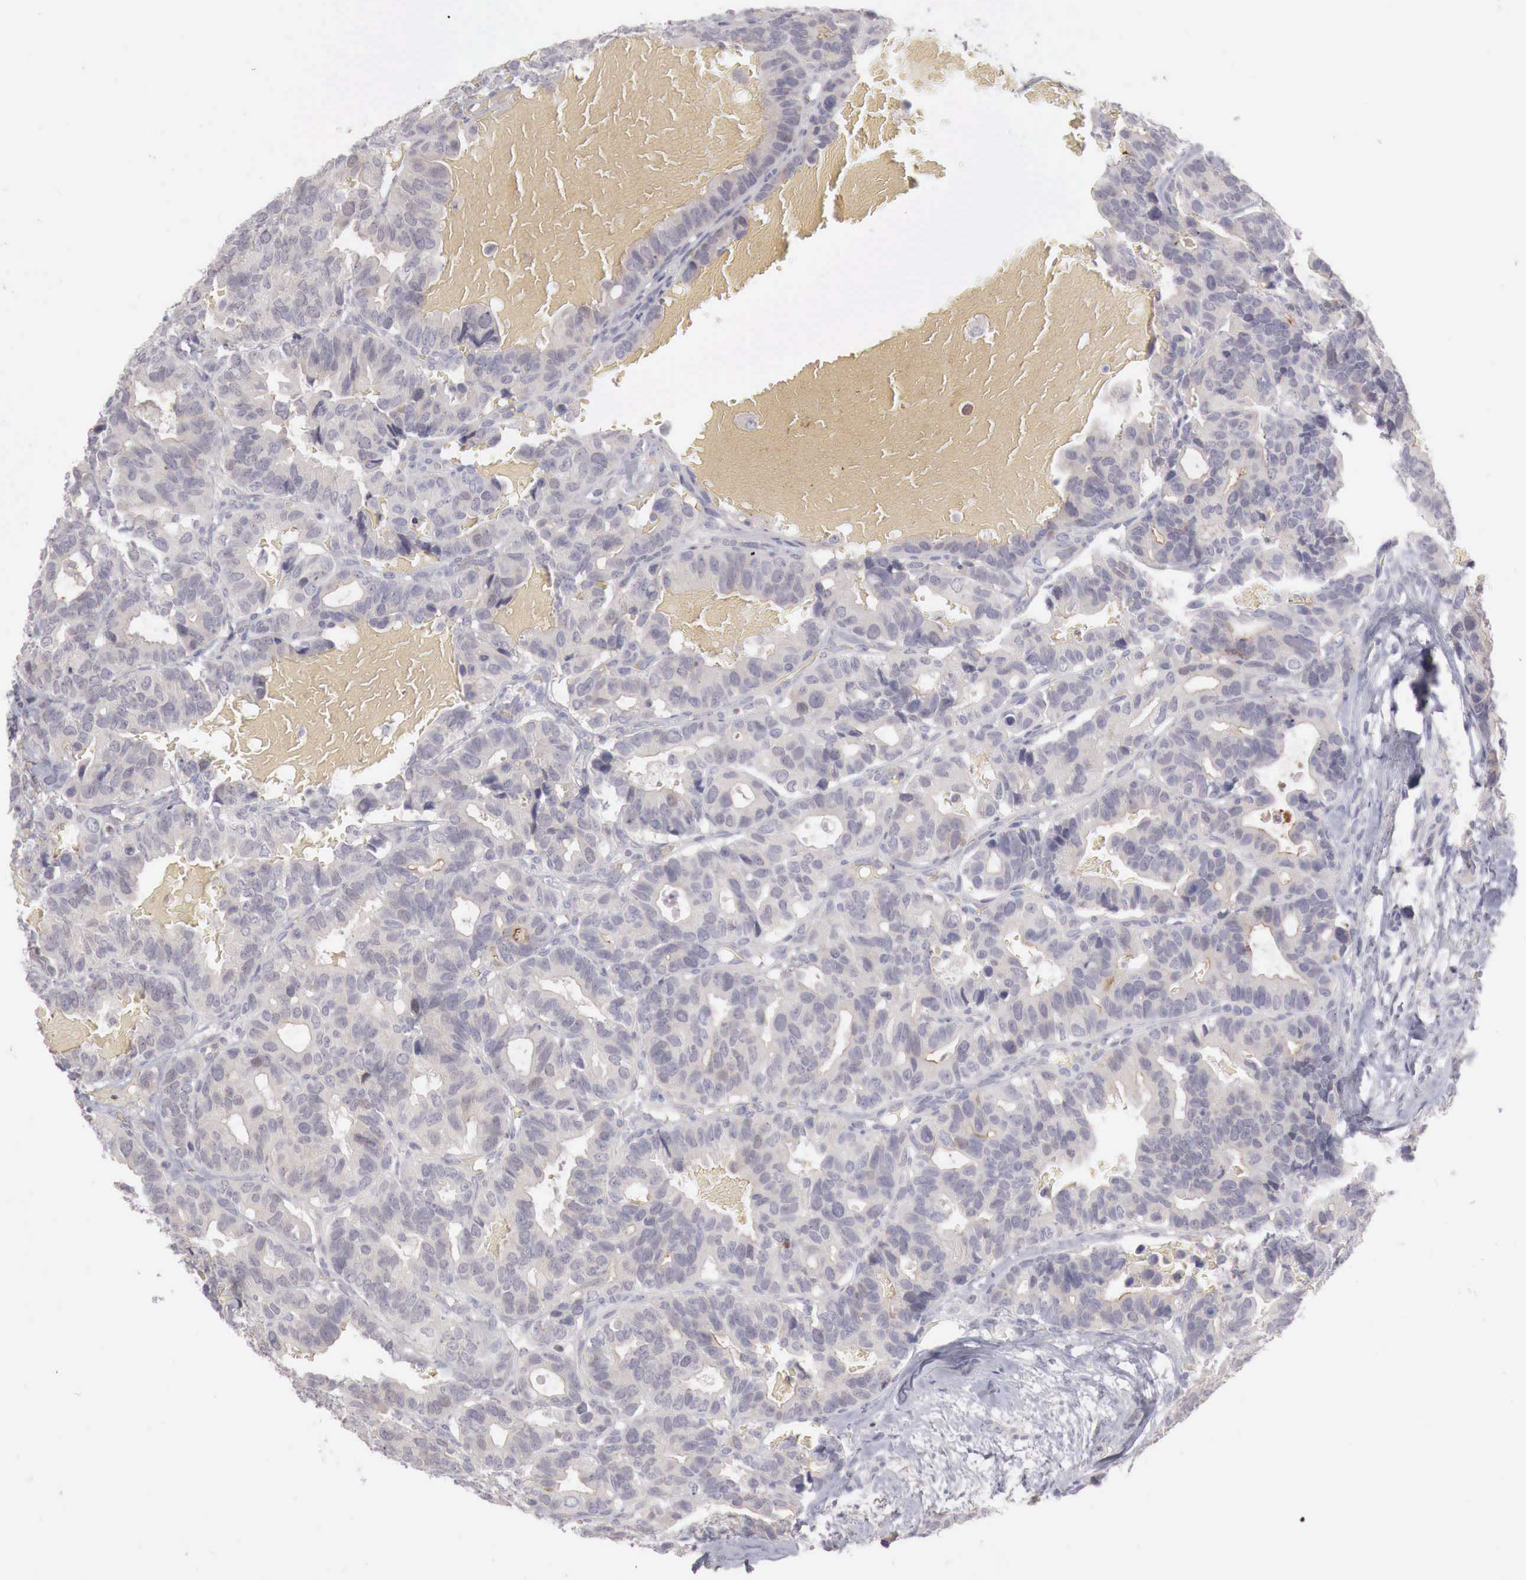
{"staining": {"intensity": "negative", "quantity": "none", "location": "none"}, "tissue": "breast cancer", "cell_type": "Tumor cells", "image_type": "cancer", "snomed": [{"axis": "morphology", "description": "Duct carcinoma"}, {"axis": "topography", "description": "Breast"}], "caption": "Immunohistochemistry micrograph of breast cancer stained for a protein (brown), which shows no staining in tumor cells.", "gene": "GATA1", "patient": {"sex": "female", "age": 69}}